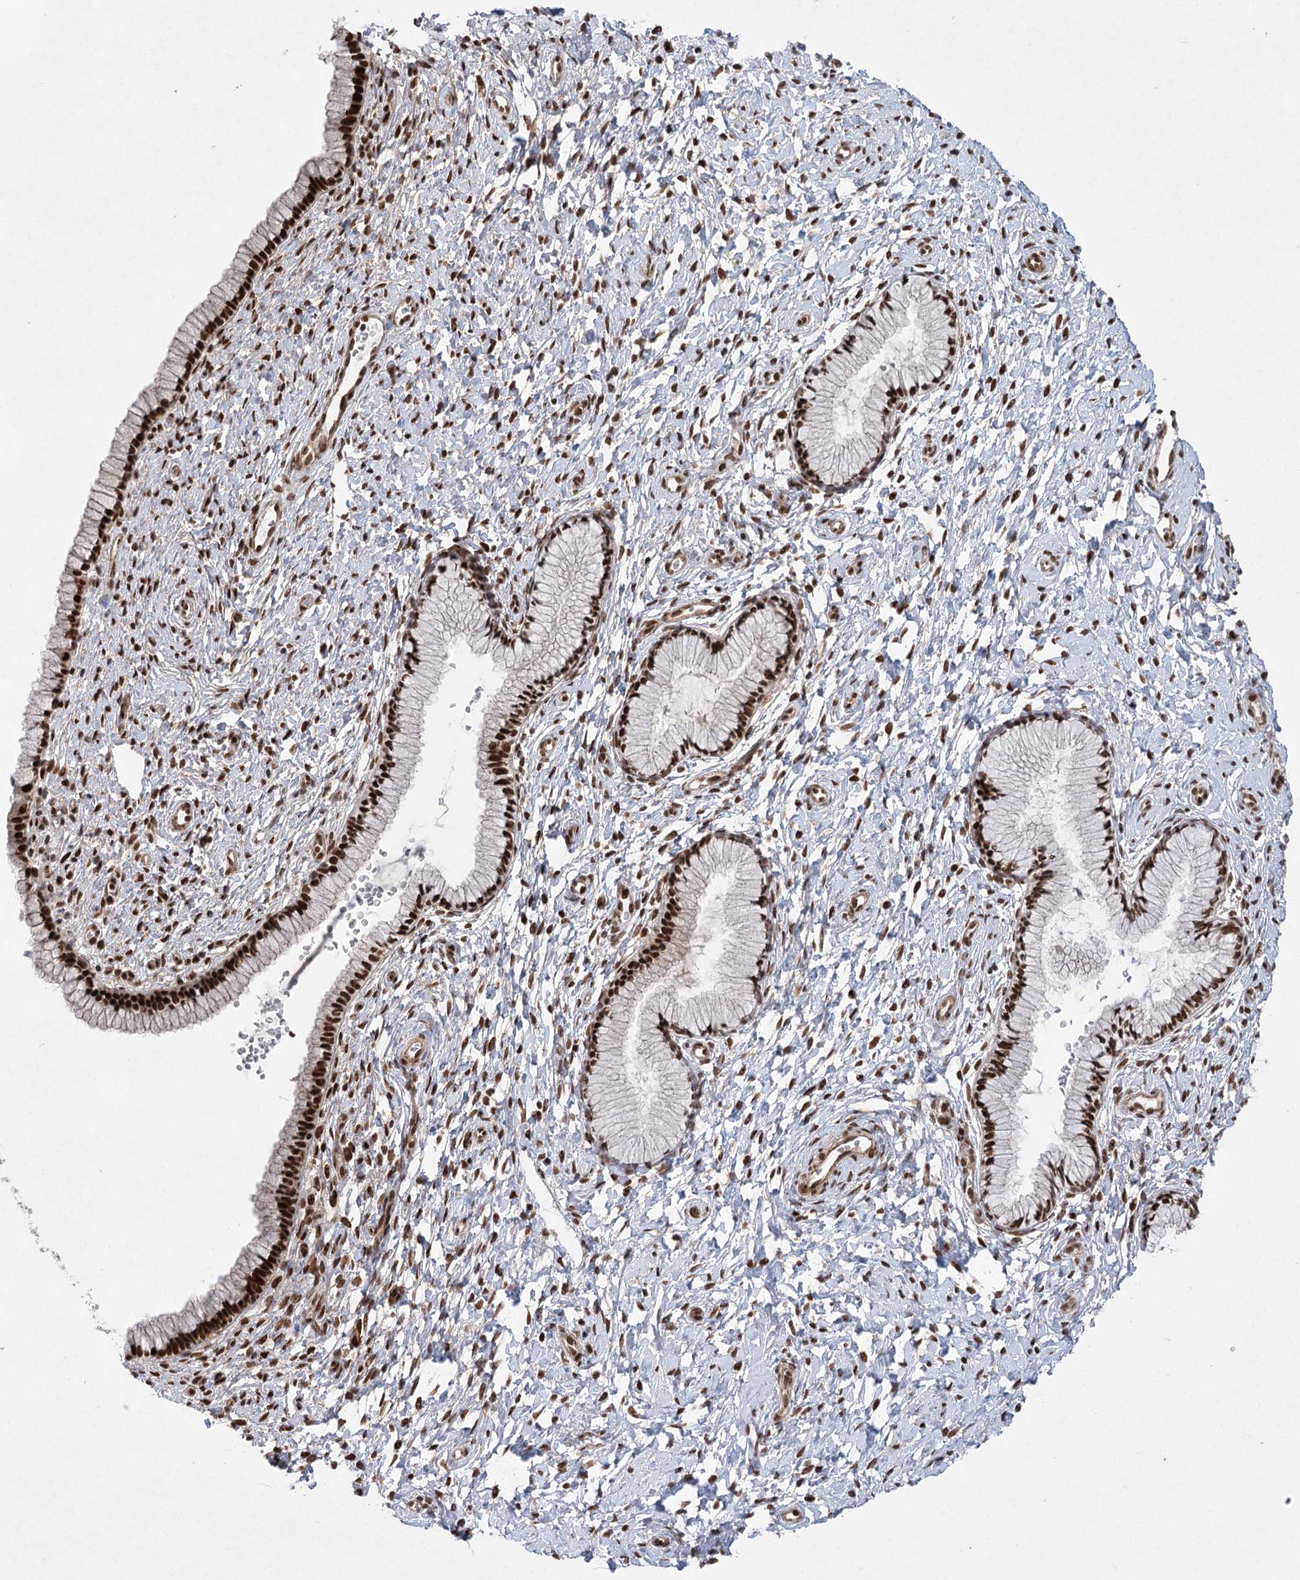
{"staining": {"intensity": "strong", "quantity": ">75%", "location": "nuclear"}, "tissue": "cervix", "cell_type": "Glandular cells", "image_type": "normal", "snomed": [{"axis": "morphology", "description": "Normal tissue, NOS"}, {"axis": "topography", "description": "Cervix"}], "caption": "Glandular cells exhibit high levels of strong nuclear staining in approximately >75% of cells in unremarkable human cervix.", "gene": "ZCCHC8", "patient": {"sex": "female", "age": 33}}